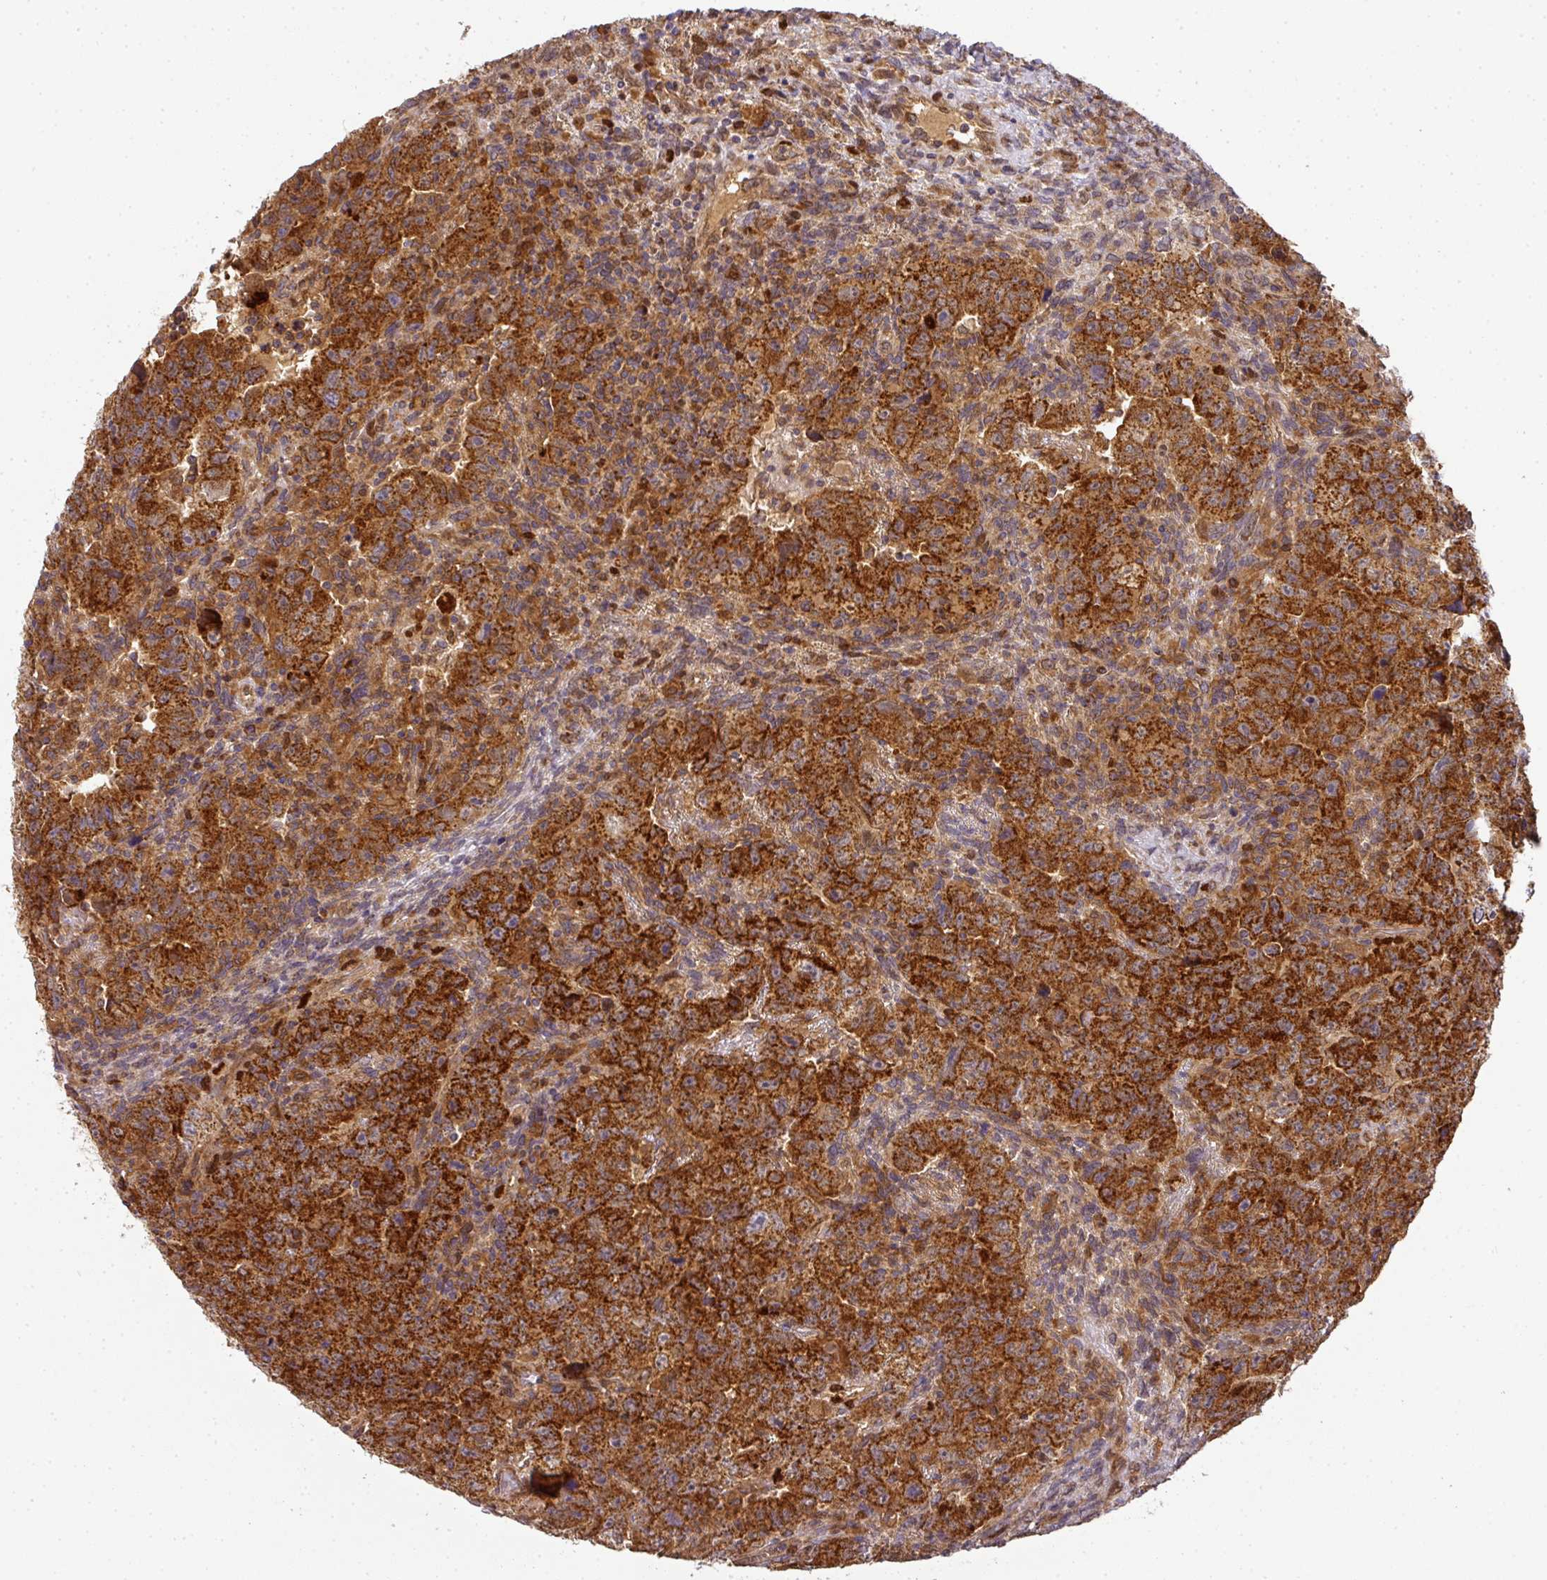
{"staining": {"intensity": "strong", "quantity": ">75%", "location": "cytoplasmic/membranous"}, "tissue": "testis cancer", "cell_type": "Tumor cells", "image_type": "cancer", "snomed": [{"axis": "morphology", "description": "Carcinoma, Embryonal, NOS"}, {"axis": "topography", "description": "Testis"}], "caption": "Protein analysis of testis cancer (embryonal carcinoma) tissue shows strong cytoplasmic/membranous staining in approximately >75% of tumor cells.", "gene": "MALSU1", "patient": {"sex": "male", "age": 24}}